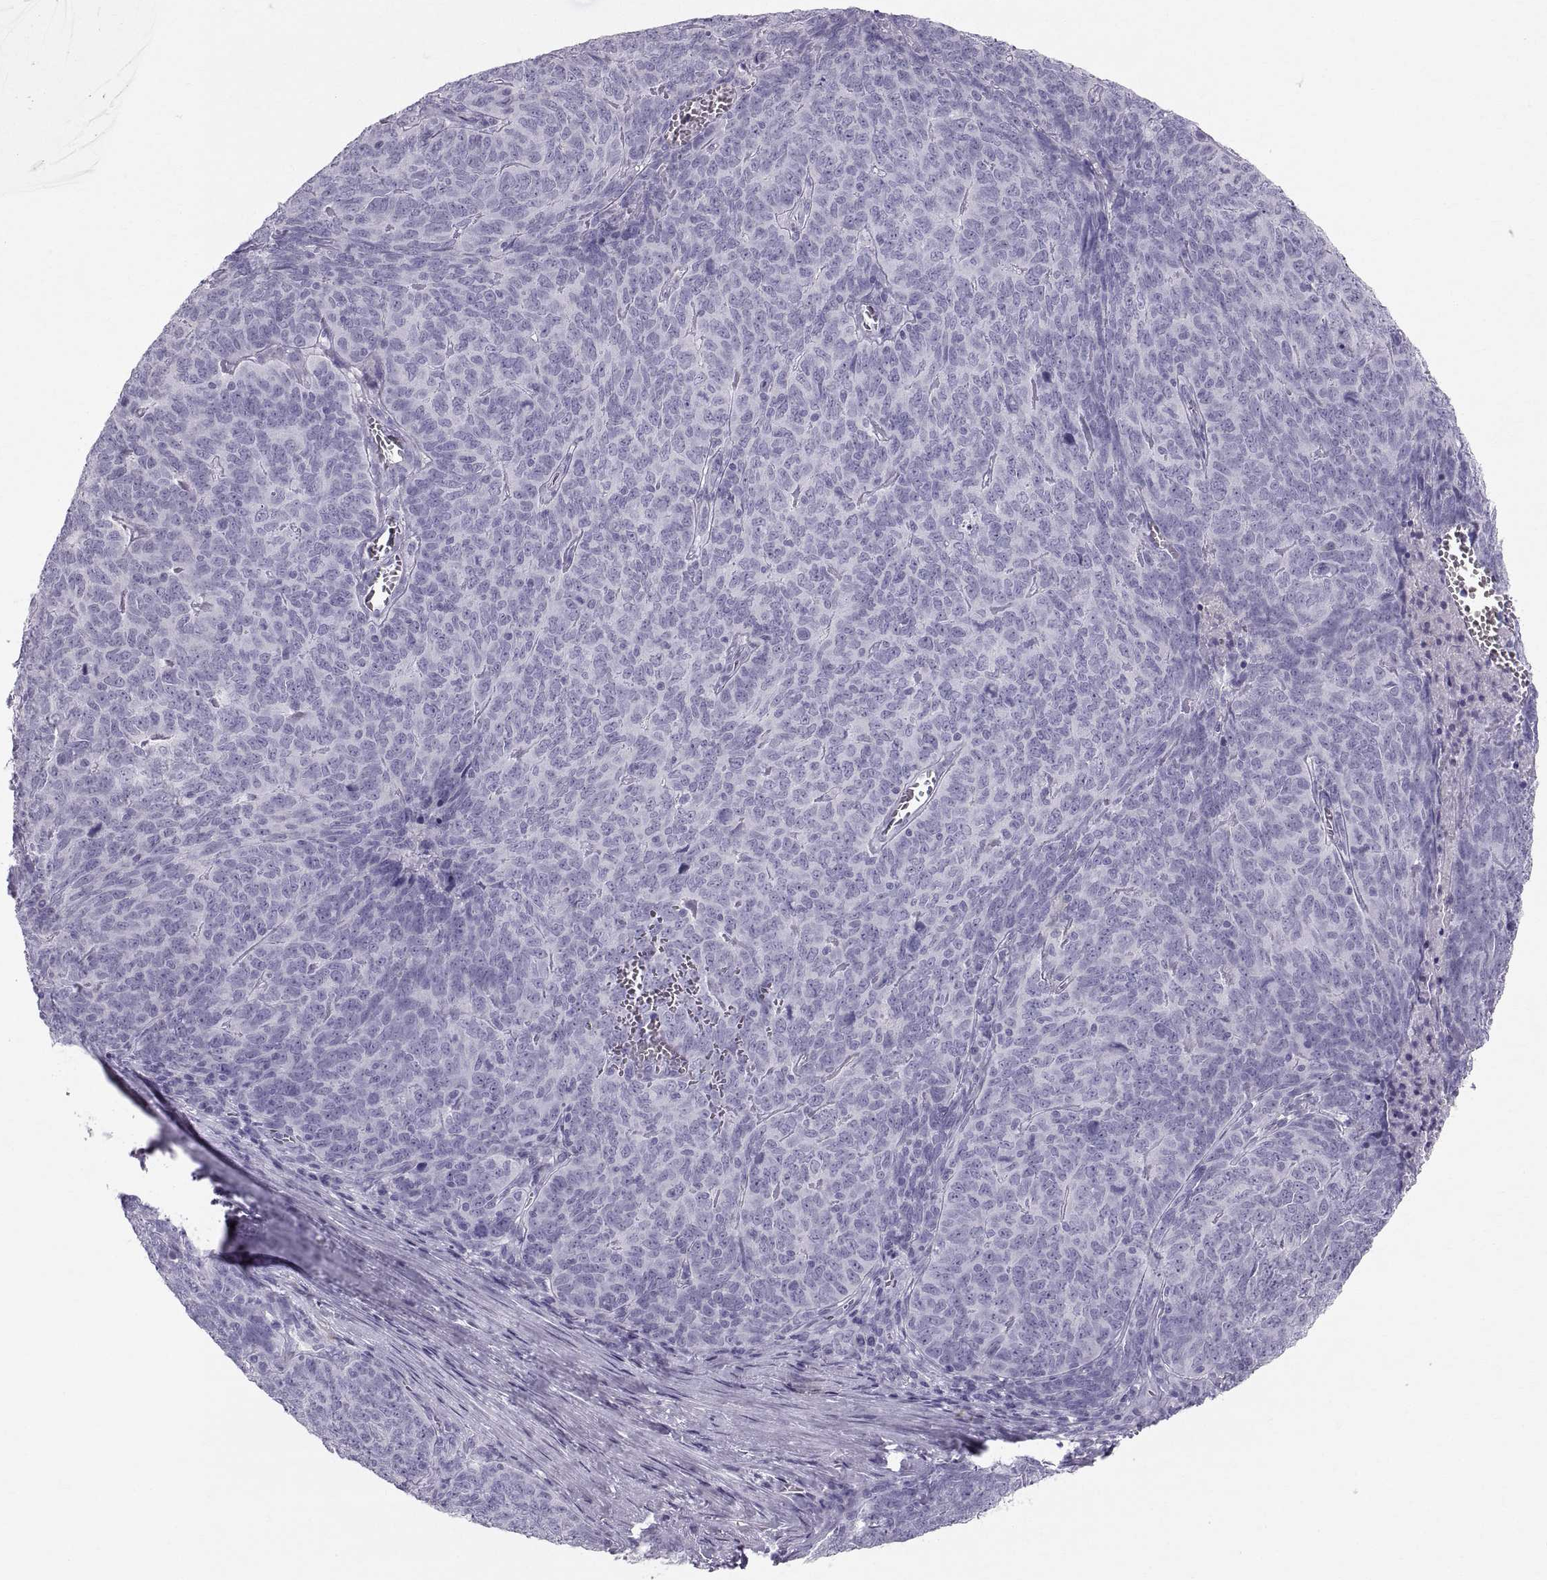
{"staining": {"intensity": "negative", "quantity": "none", "location": "none"}, "tissue": "skin cancer", "cell_type": "Tumor cells", "image_type": "cancer", "snomed": [{"axis": "morphology", "description": "Squamous cell carcinoma, NOS"}, {"axis": "topography", "description": "Skin"}, {"axis": "topography", "description": "Anal"}], "caption": "Protein analysis of skin squamous cell carcinoma displays no significant positivity in tumor cells.", "gene": "SLC22A6", "patient": {"sex": "female", "age": 51}}